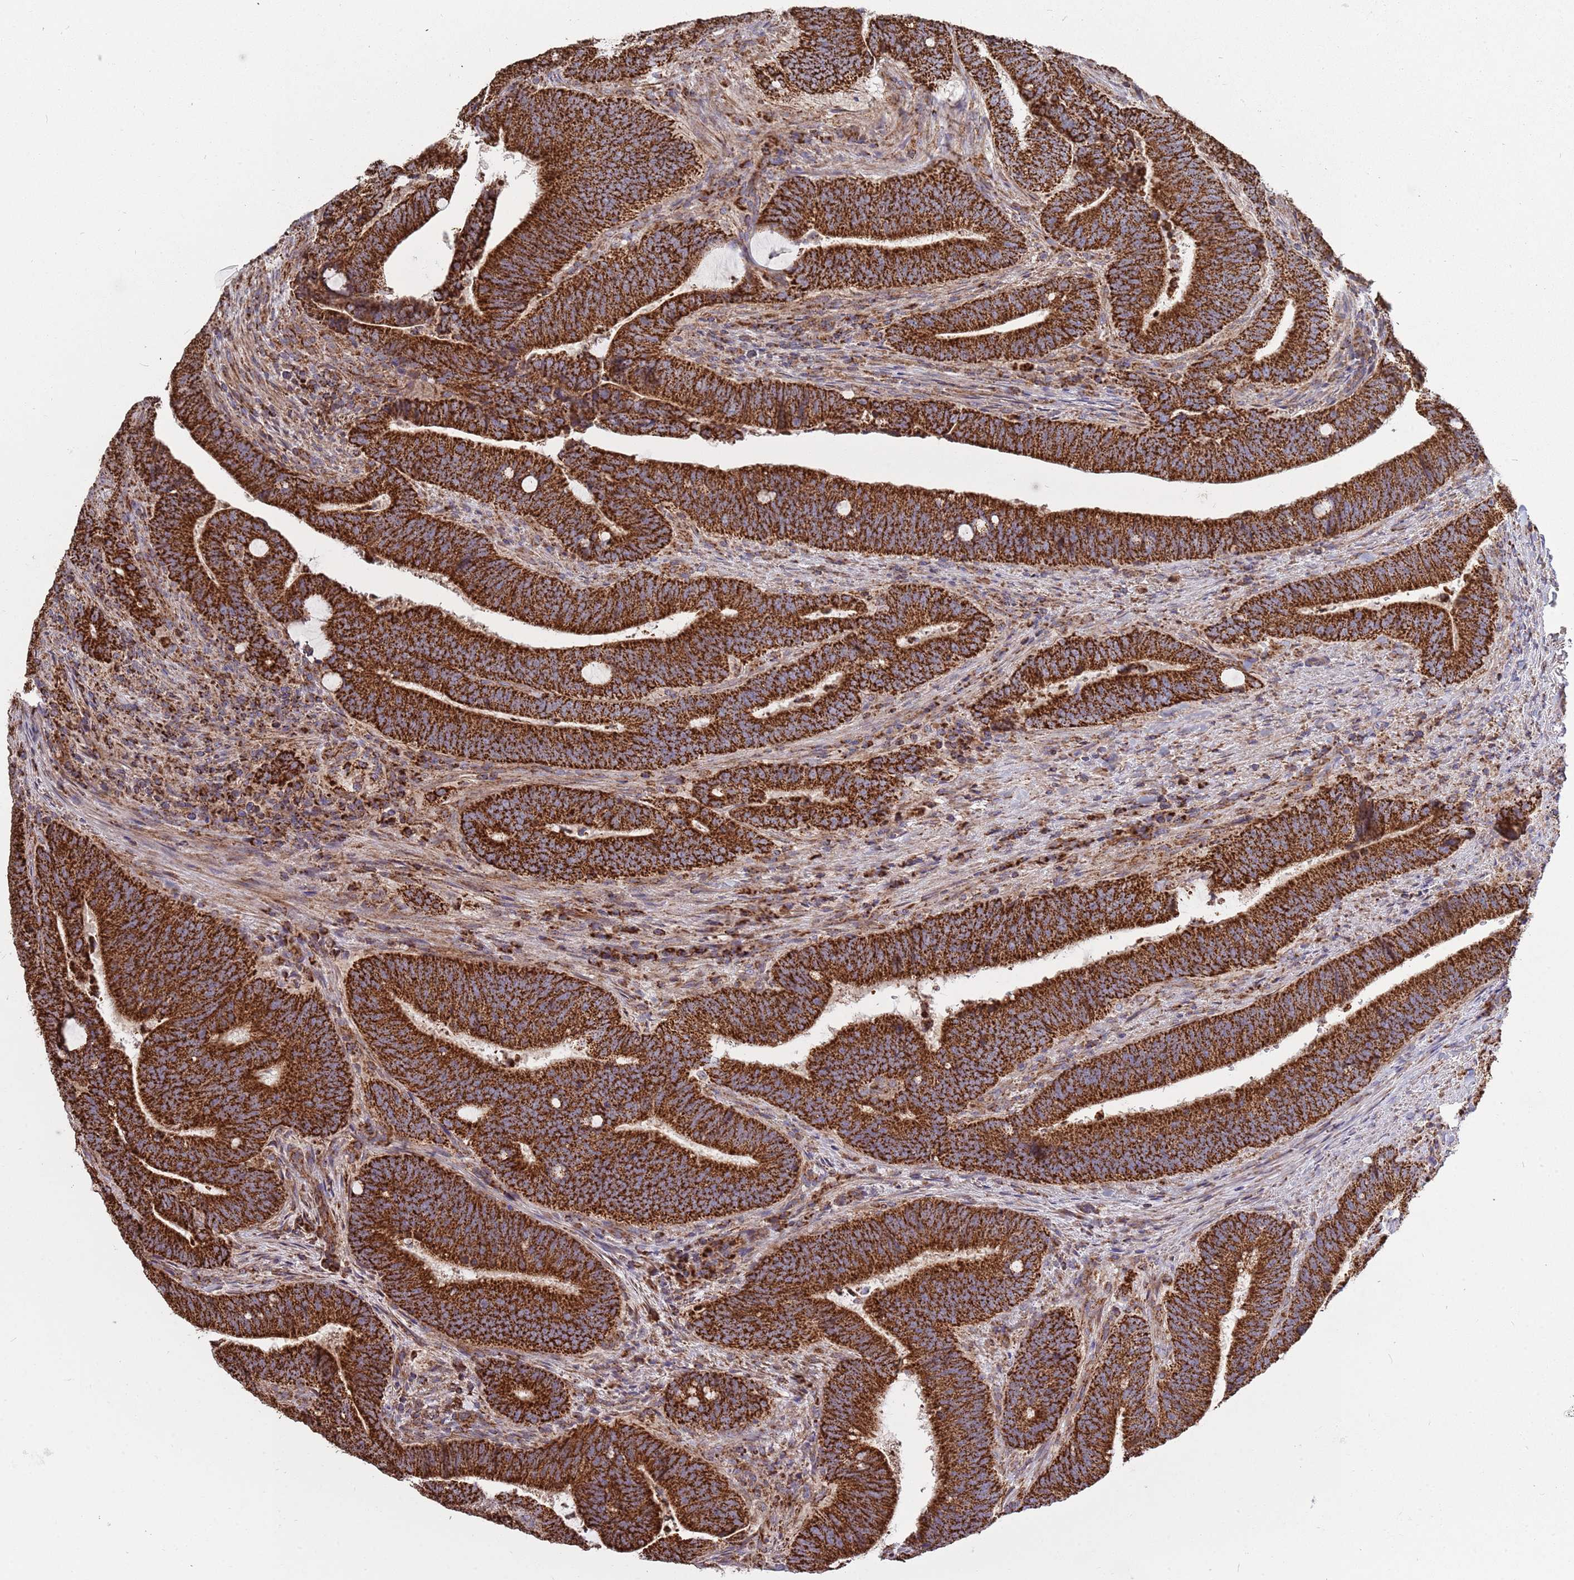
{"staining": {"intensity": "strong", "quantity": ">75%", "location": "cytoplasmic/membranous"}, "tissue": "colorectal cancer", "cell_type": "Tumor cells", "image_type": "cancer", "snomed": [{"axis": "morphology", "description": "Adenocarcinoma, NOS"}, {"axis": "topography", "description": "Colon"}], "caption": "Protein expression analysis of human colorectal cancer reveals strong cytoplasmic/membranous staining in about >75% of tumor cells. Using DAB (brown) and hematoxylin (blue) stains, captured at high magnification using brightfield microscopy.", "gene": "VPS16", "patient": {"sex": "female", "age": 43}}